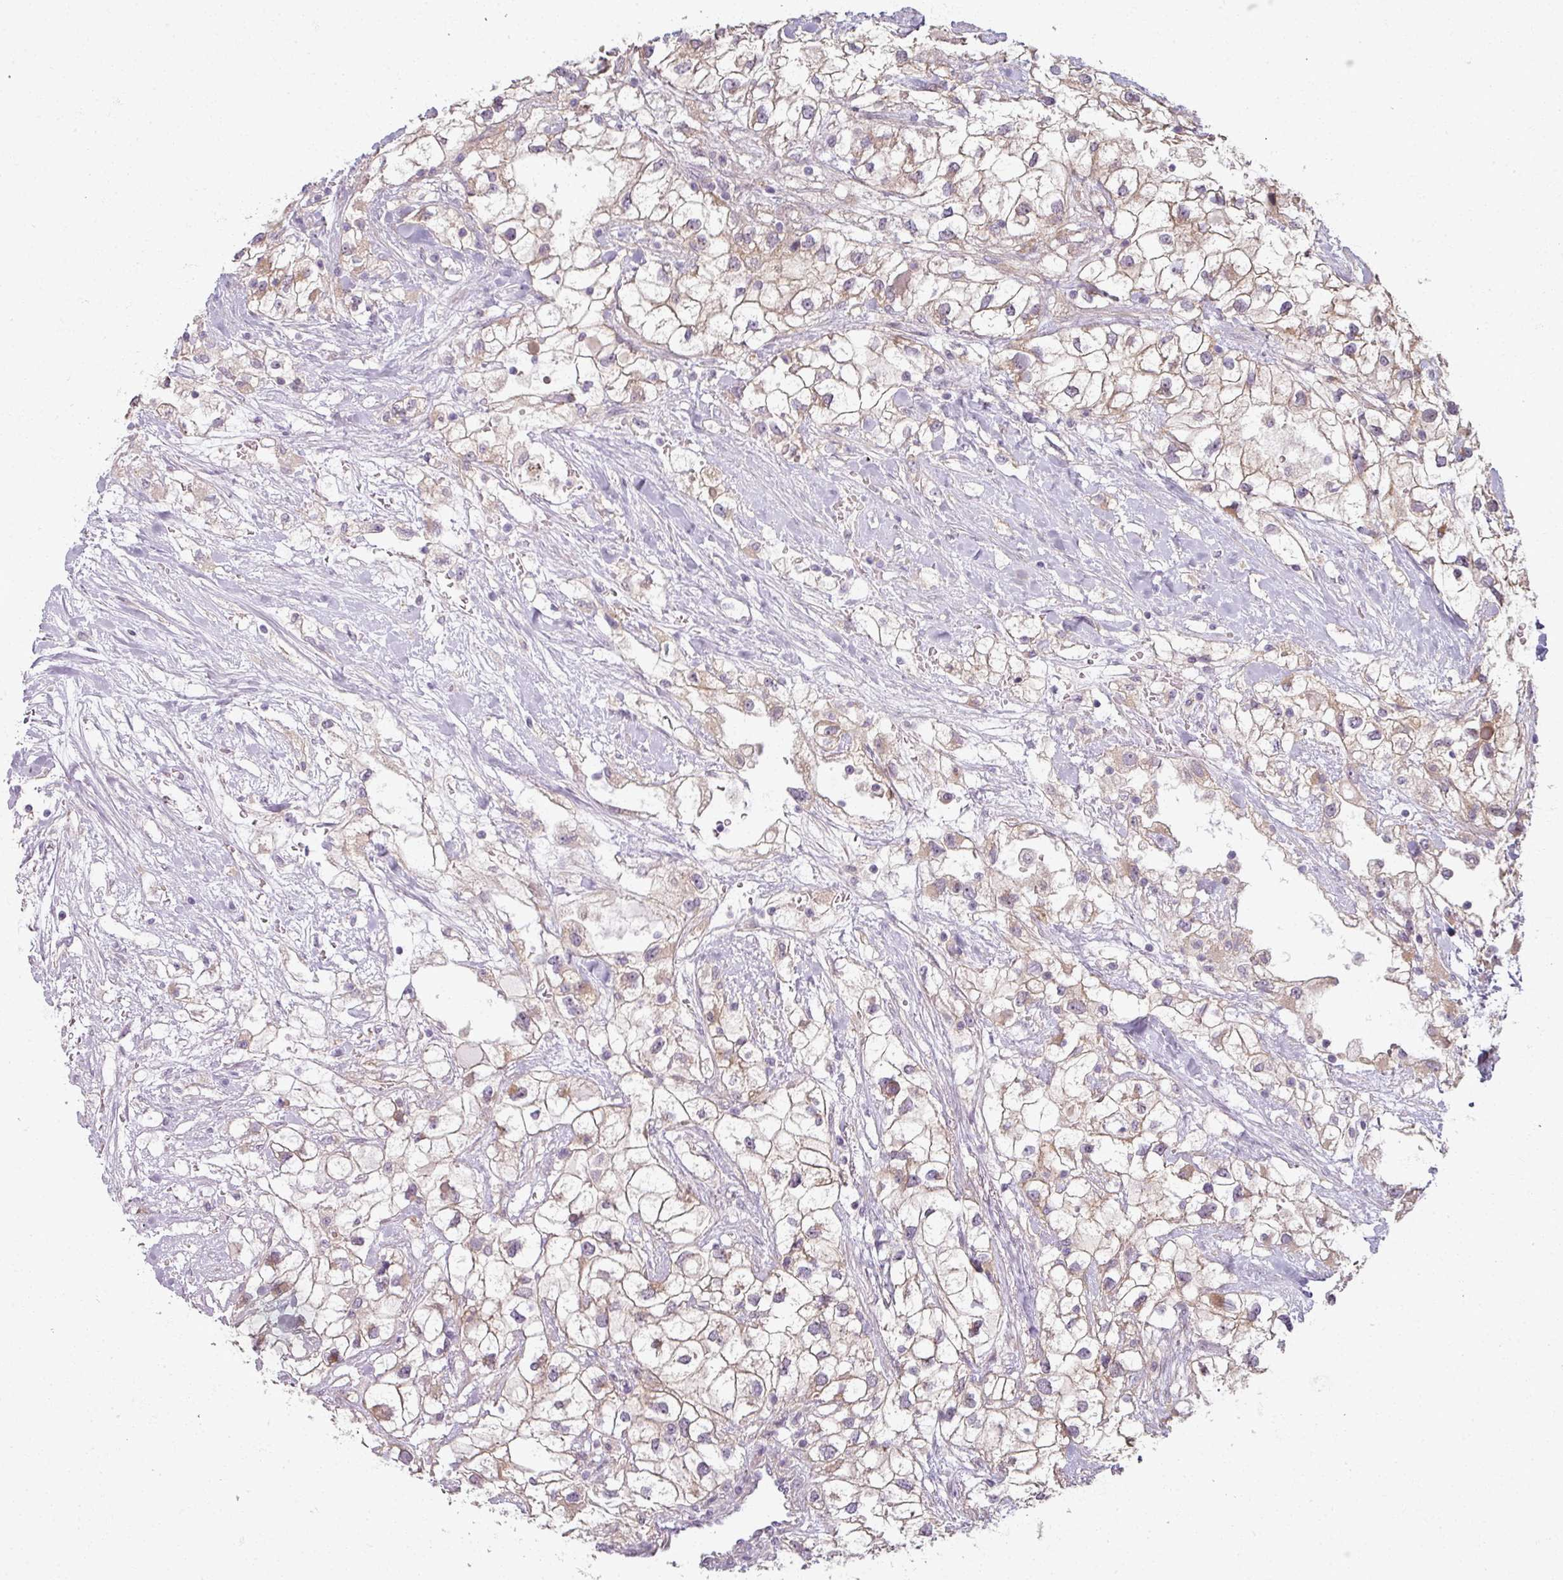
{"staining": {"intensity": "moderate", "quantity": ">75%", "location": "cytoplasmic/membranous"}, "tissue": "renal cancer", "cell_type": "Tumor cells", "image_type": "cancer", "snomed": [{"axis": "morphology", "description": "Adenocarcinoma, NOS"}, {"axis": "topography", "description": "Kidney"}], "caption": "Human adenocarcinoma (renal) stained with a brown dye shows moderate cytoplasmic/membranous positive expression in about >75% of tumor cells.", "gene": "MYMK", "patient": {"sex": "male", "age": 59}}